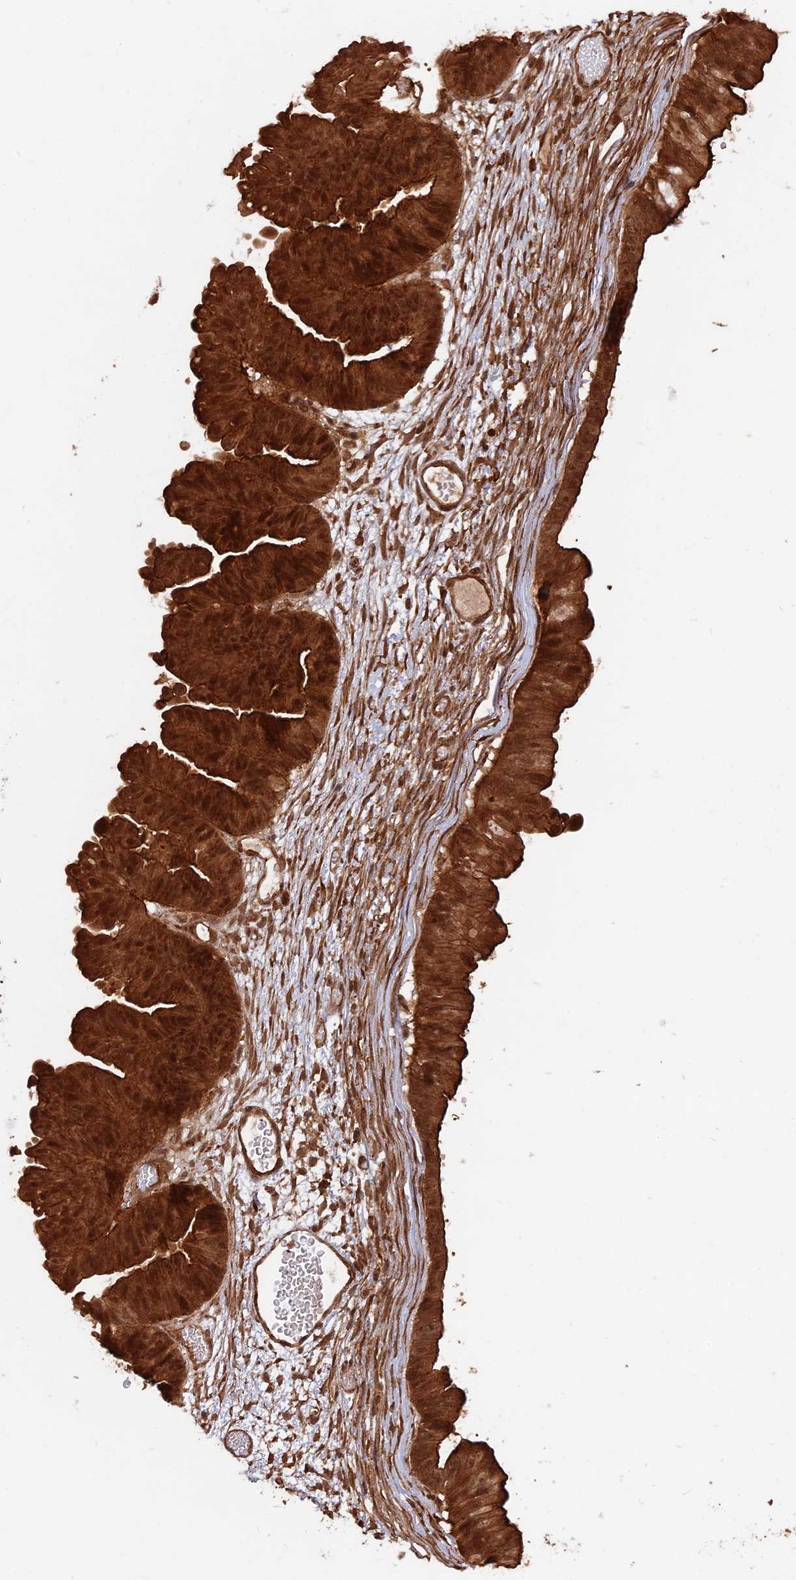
{"staining": {"intensity": "strong", "quantity": ">75%", "location": "cytoplasmic/membranous,nuclear"}, "tissue": "ovarian cancer", "cell_type": "Tumor cells", "image_type": "cancer", "snomed": [{"axis": "morphology", "description": "Cystadenocarcinoma, mucinous, NOS"}, {"axis": "topography", "description": "Ovary"}], "caption": "High-power microscopy captured an IHC micrograph of ovarian cancer, revealing strong cytoplasmic/membranous and nuclear positivity in about >75% of tumor cells.", "gene": "CCDC174", "patient": {"sex": "female", "age": 61}}